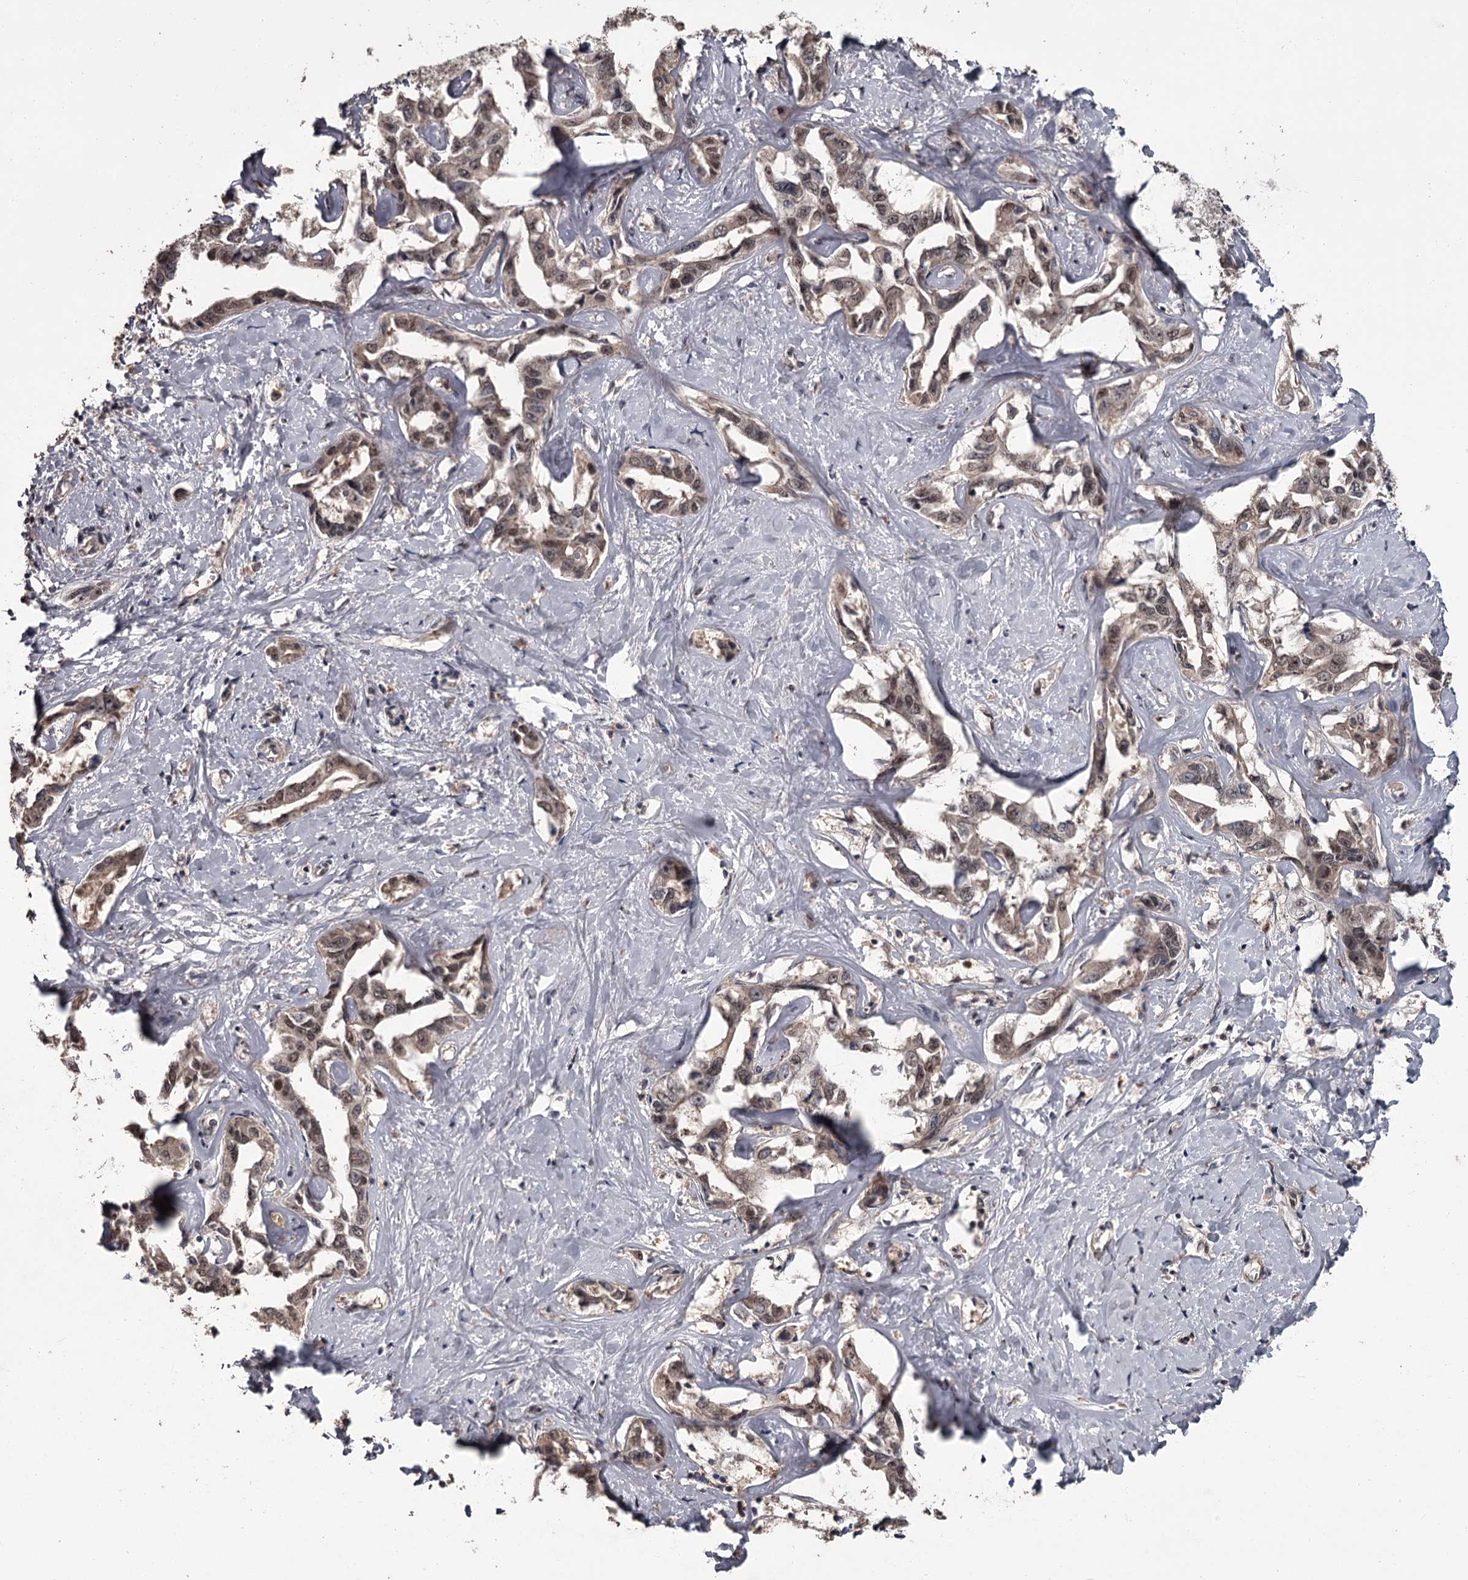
{"staining": {"intensity": "moderate", "quantity": ">75%", "location": "nuclear"}, "tissue": "liver cancer", "cell_type": "Tumor cells", "image_type": "cancer", "snomed": [{"axis": "morphology", "description": "Cholangiocarcinoma"}, {"axis": "topography", "description": "Liver"}], "caption": "Tumor cells exhibit medium levels of moderate nuclear staining in about >75% of cells in cholangiocarcinoma (liver). (Brightfield microscopy of DAB IHC at high magnification).", "gene": "PRPF40B", "patient": {"sex": "male", "age": 59}}